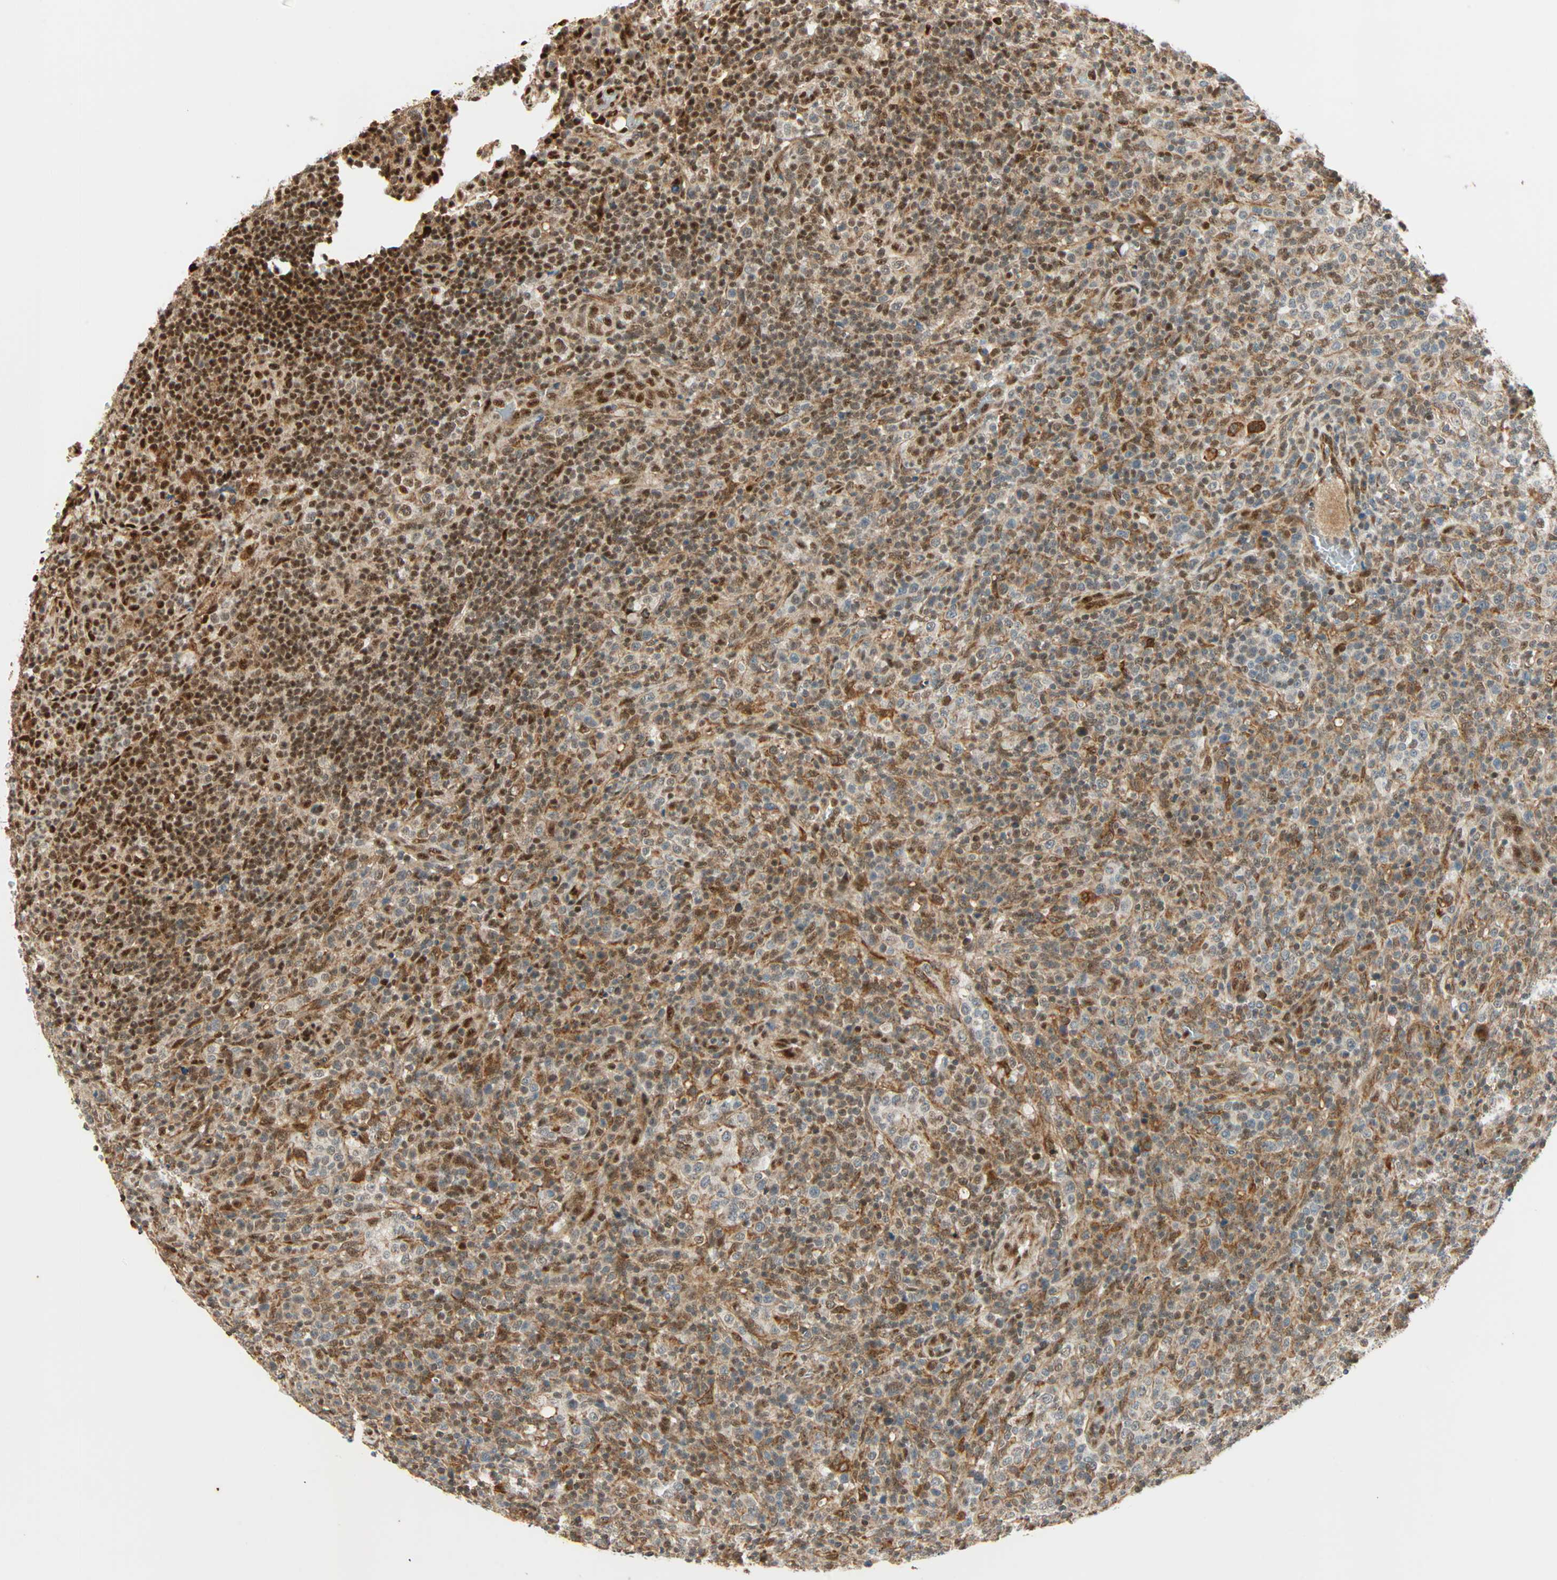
{"staining": {"intensity": "strong", "quantity": ">75%", "location": "cytoplasmic/membranous,nuclear"}, "tissue": "lymphoma", "cell_type": "Tumor cells", "image_type": "cancer", "snomed": [{"axis": "morphology", "description": "Malignant lymphoma, non-Hodgkin's type, High grade"}, {"axis": "topography", "description": "Lymph node"}], "caption": "This is an image of IHC staining of high-grade malignant lymphoma, non-Hodgkin's type, which shows strong staining in the cytoplasmic/membranous and nuclear of tumor cells.", "gene": "PNPLA6", "patient": {"sex": "female", "age": 76}}